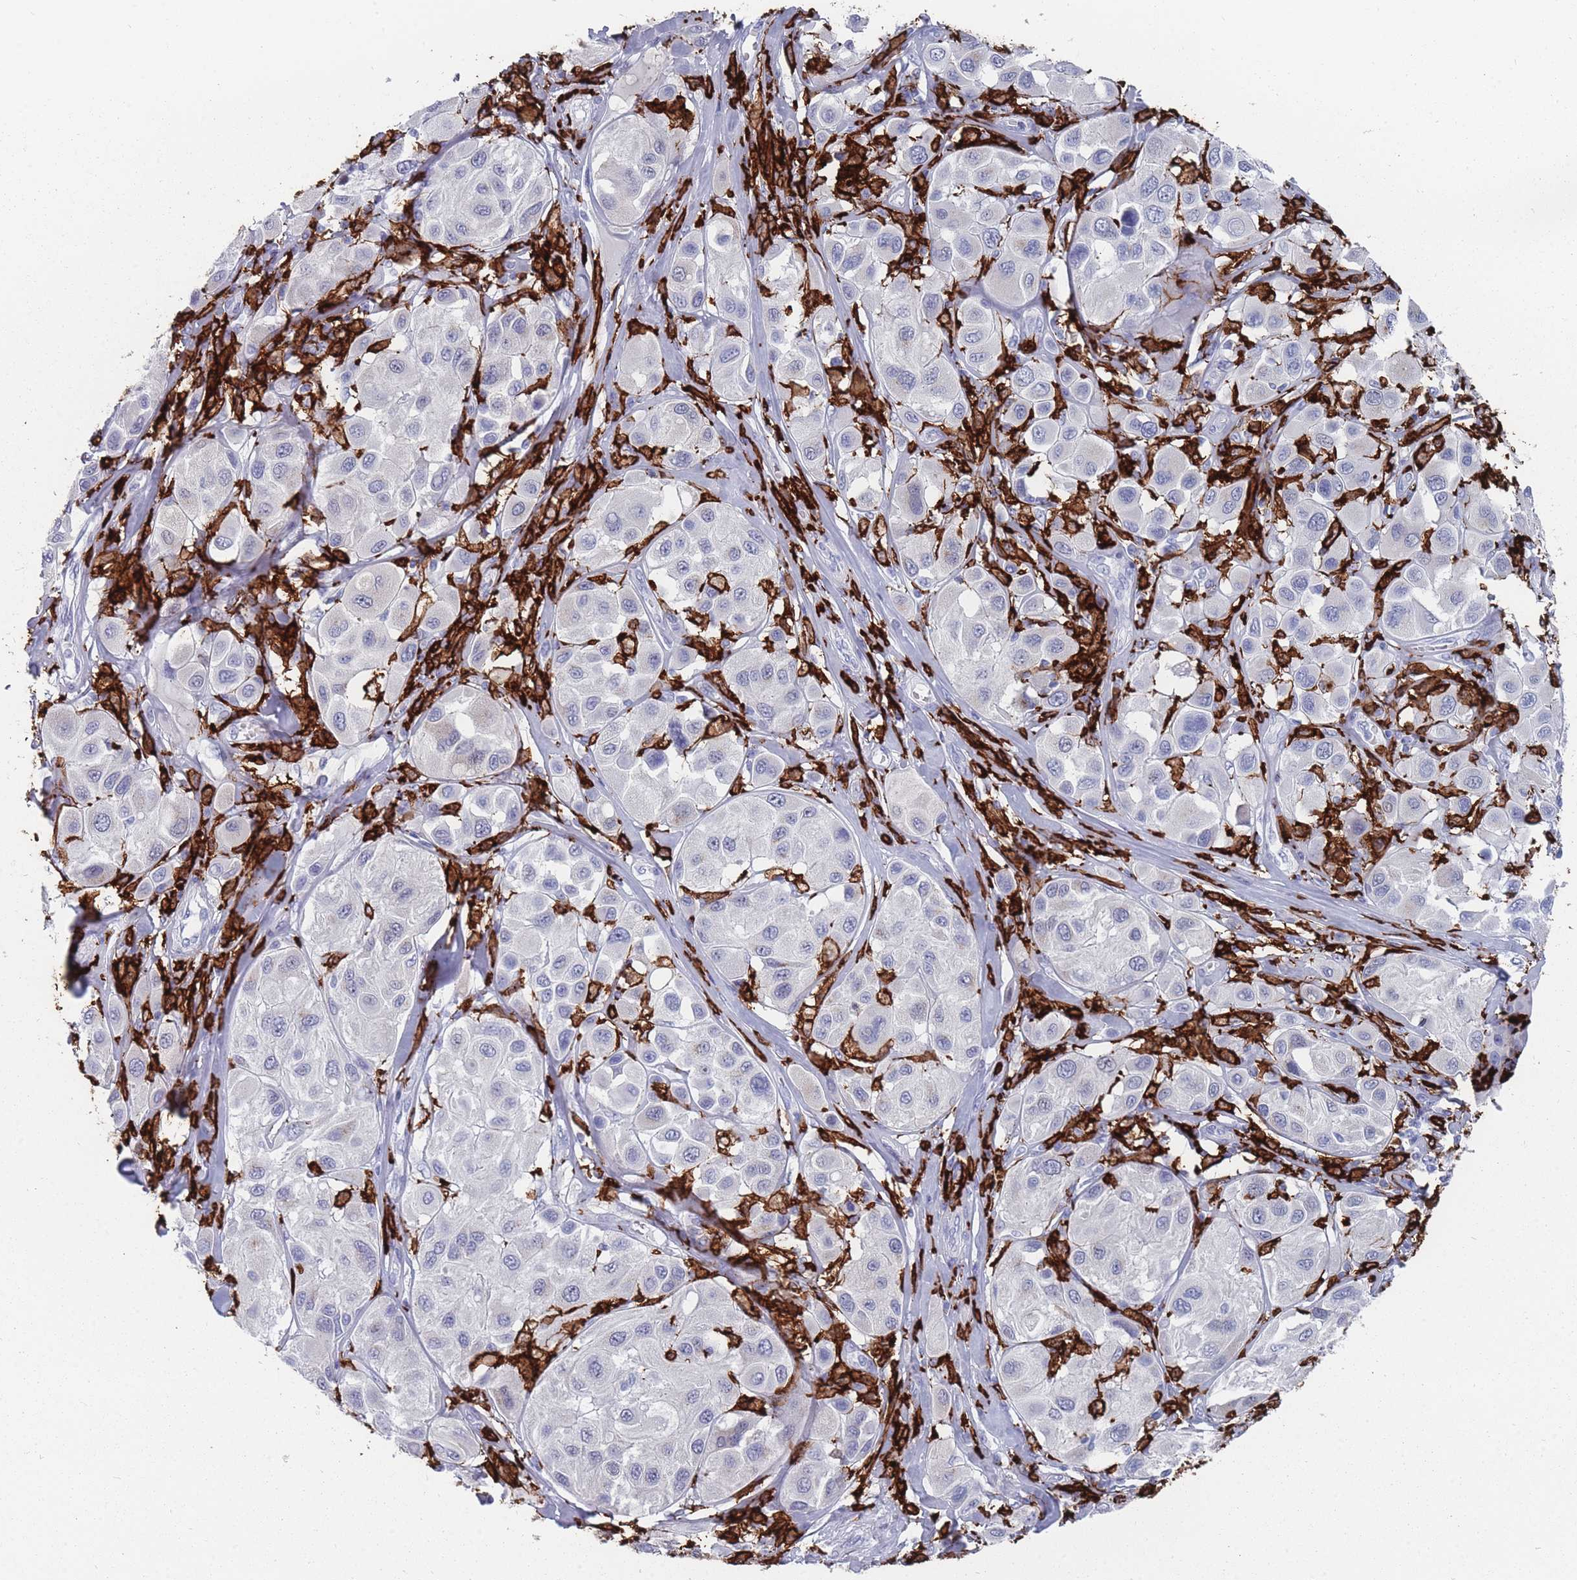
{"staining": {"intensity": "negative", "quantity": "none", "location": "none"}, "tissue": "melanoma", "cell_type": "Tumor cells", "image_type": "cancer", "snomed": [{"axis": "morphology", "description": "Malignant melanoma, Metastatic site"}, {"axis": "topography", "description": "Skin"}], "caption": "This is an IHC histopathology image of melanoma. There is no expression in tumor cells.", "gene": "AIF1", "patient": {"sex": "male", "age": 41}}